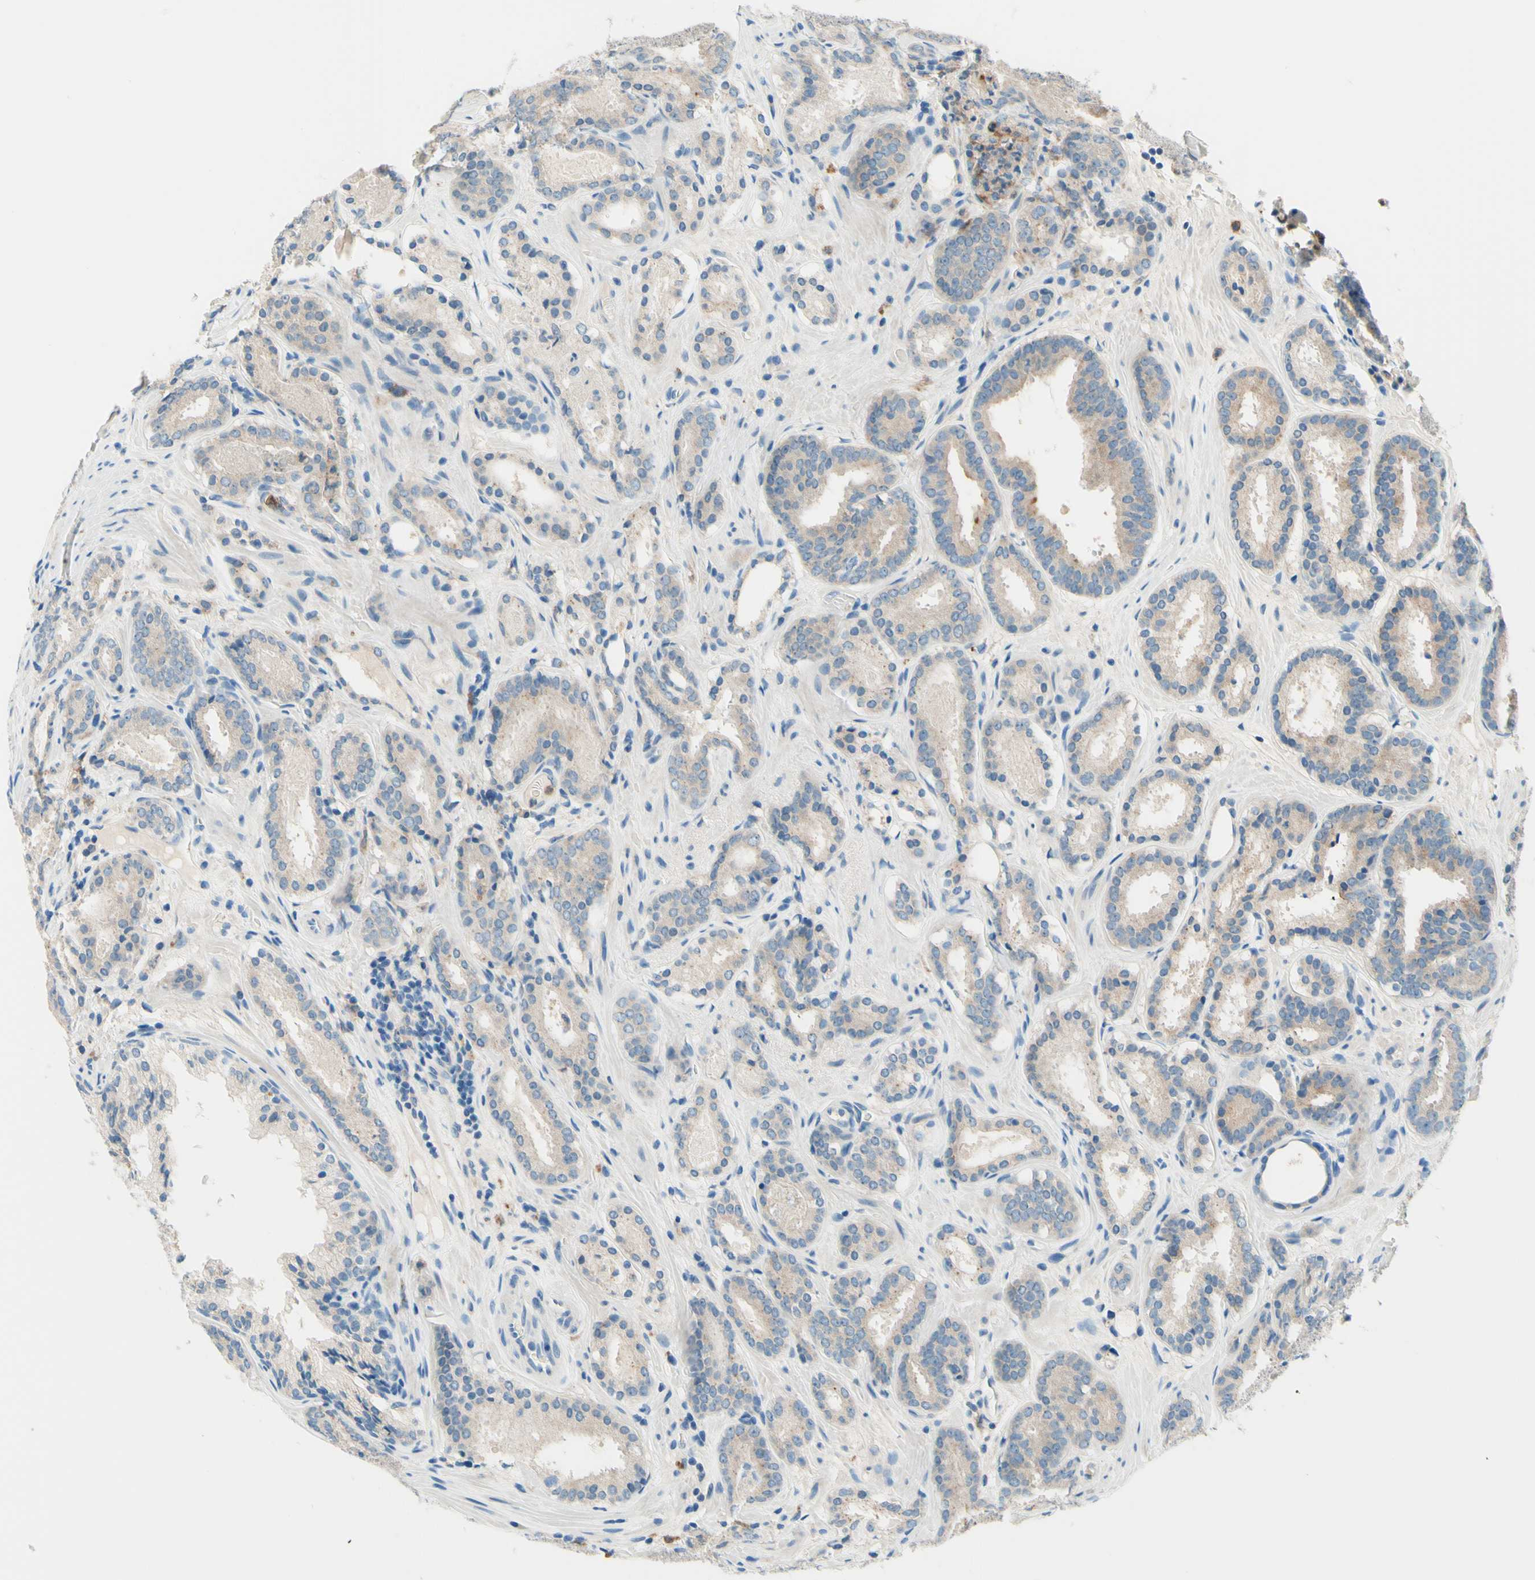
{"staining": {"intensity": "weak", "quantity": "25%-75%", "location": "cytoplasmic/membranous"}, "tissue": "prostate cancer", "cell_type": "Tumor cells", "image_type": "cancer", "snomed": [{"axis": "morphology", "description": "Adenocarcinoma, Low grade"}, {"axis": "topography", "description": "Prostate"}], "caption": "Prostate low-grade adenocarcinoma stained with IHC demonstrates weak cytoplasmic/membranous expression in approximately 25%-75% of tumor cells.", "gene": "SIGLEC9", "patient": {"sex": "male", "age": 69}}